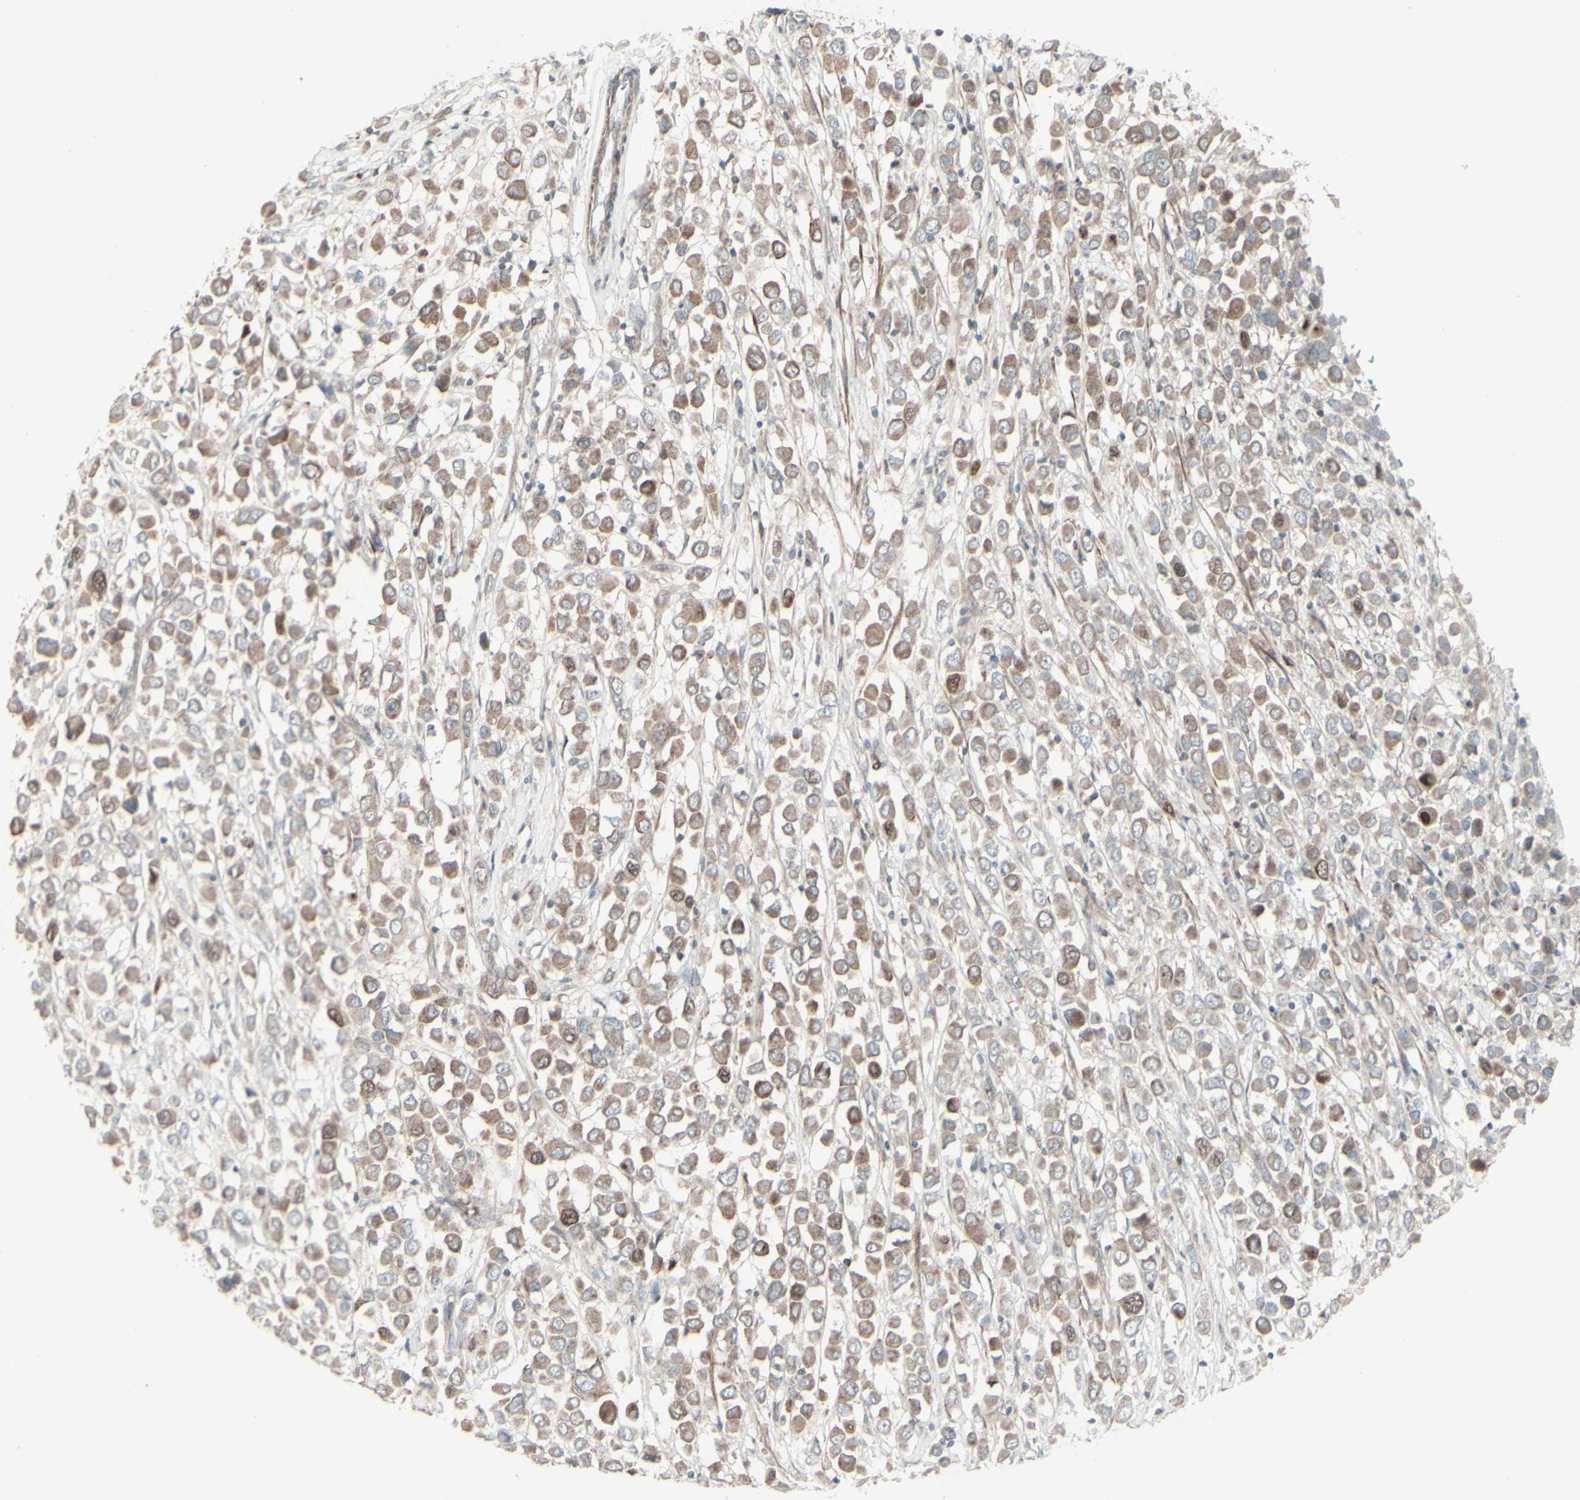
{"staining": {"intensity": "moderate", "quantity": ">75%", "location": "cytoplasmic/membranous"}, "tissue": "breast cancer", "cell_type": "Tumor cells", "image_type": "cancer", "snomed": [{"axis": "morphology", "description": "Duct carcinoma"}, {"axis": "topography", "description": "Breast"}], "caption": "Brown immunohistochemical staining in human breast intraductal carcinoma shows moderate cytoplasmic/membranous positivity in approximately >75% of tumor cells.", "gene": "GMNN", "patient": {"sex": "female", "age": 61}}